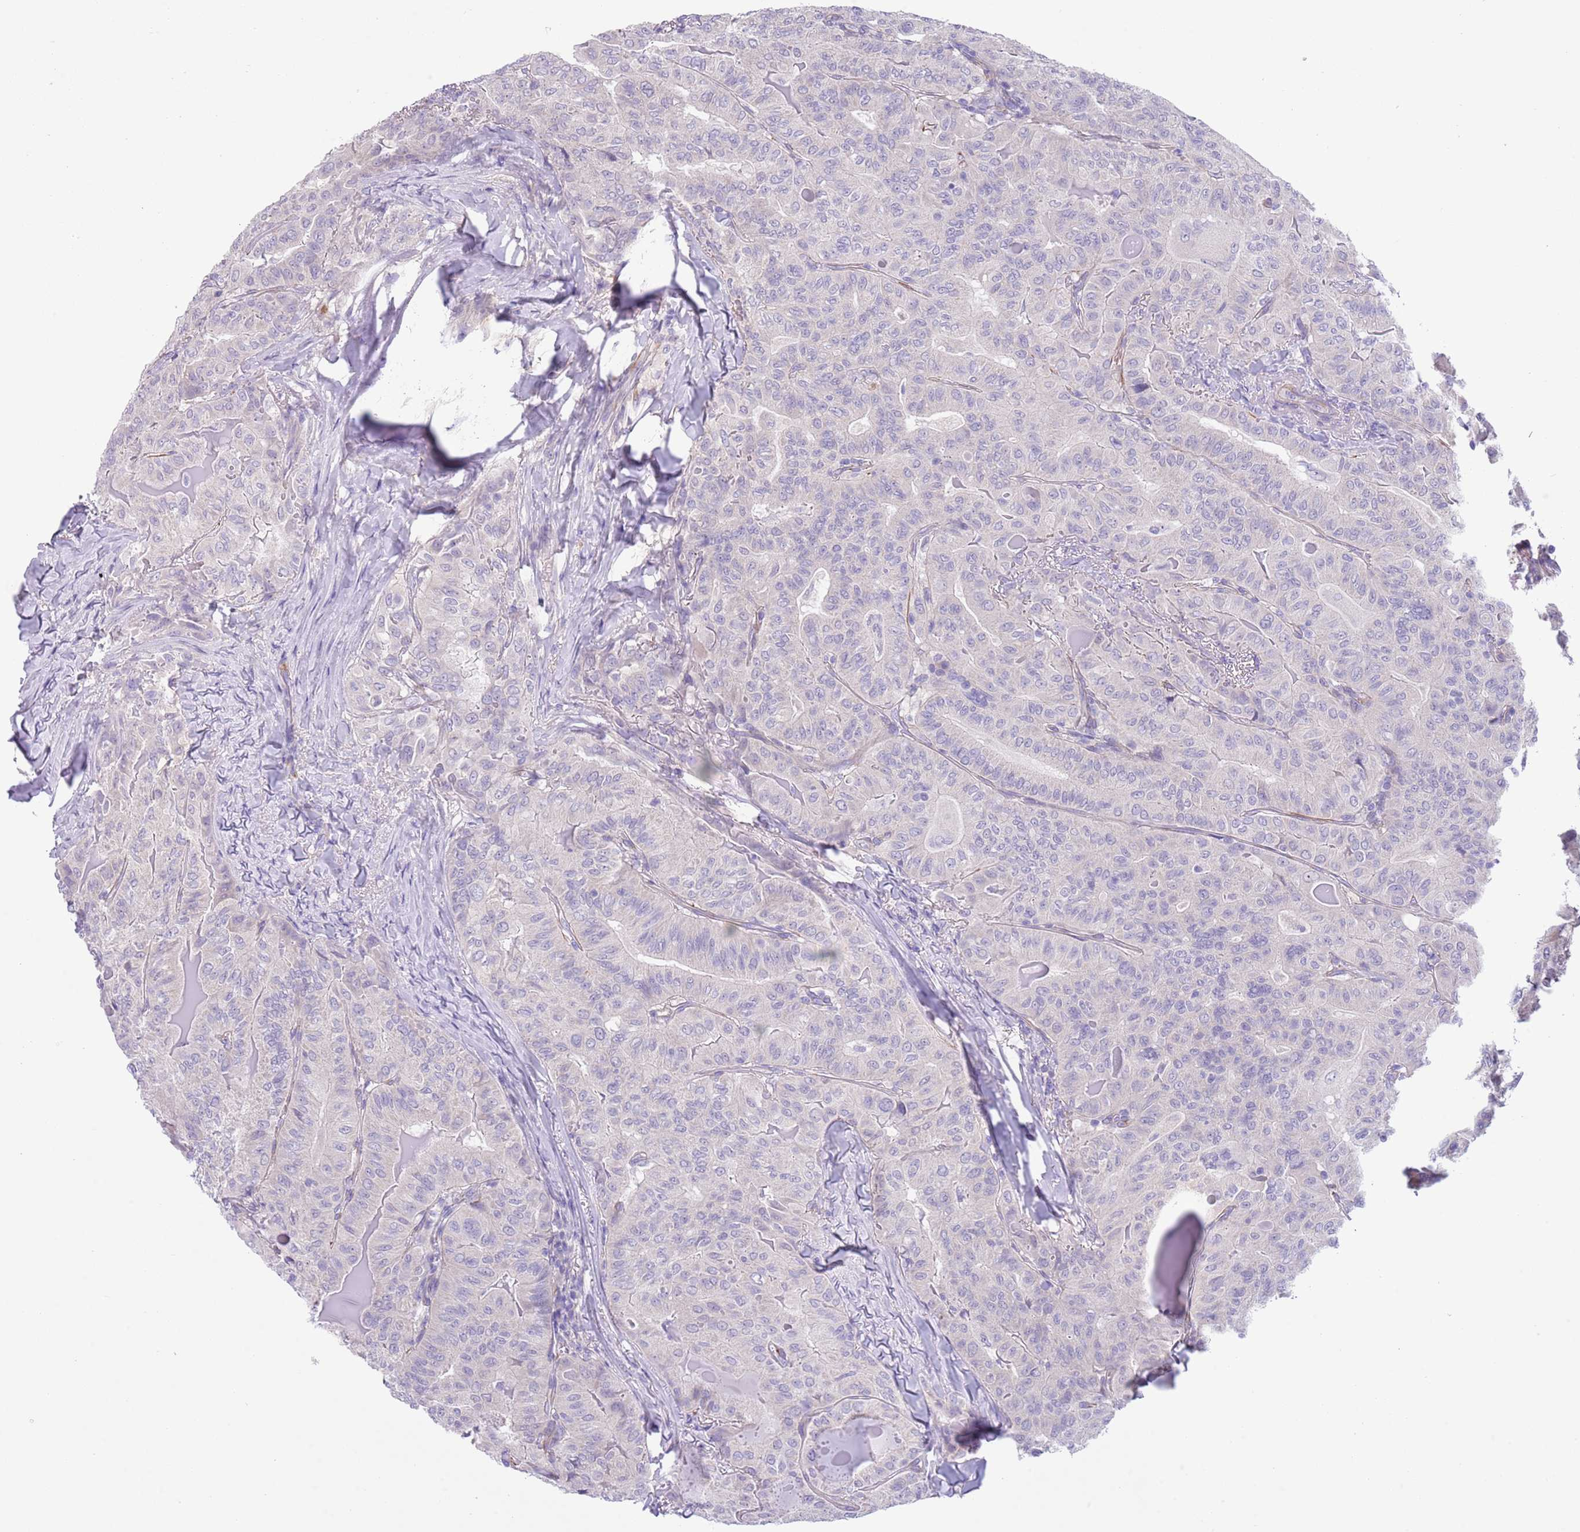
{"staining": {"intensity": "negative", "quantity": "none", "location": "none"}, "tissue": "thyroid cancer", "cell_type": "Tumor cells", "image_type": "cancer", "snomed": [{"axis": "morphology", "description": "Papillary adenocarcinoma, NOS"}, {"axis": "topography", "description": "Thyroid gland"}], "caption": "Histopathology image shows no significant protein expression in tumor cells of thyroid cancer (papillary adenocarcinoma).", "gene": "TSGA13", "patient": {"sex": "female", "age": 68}}